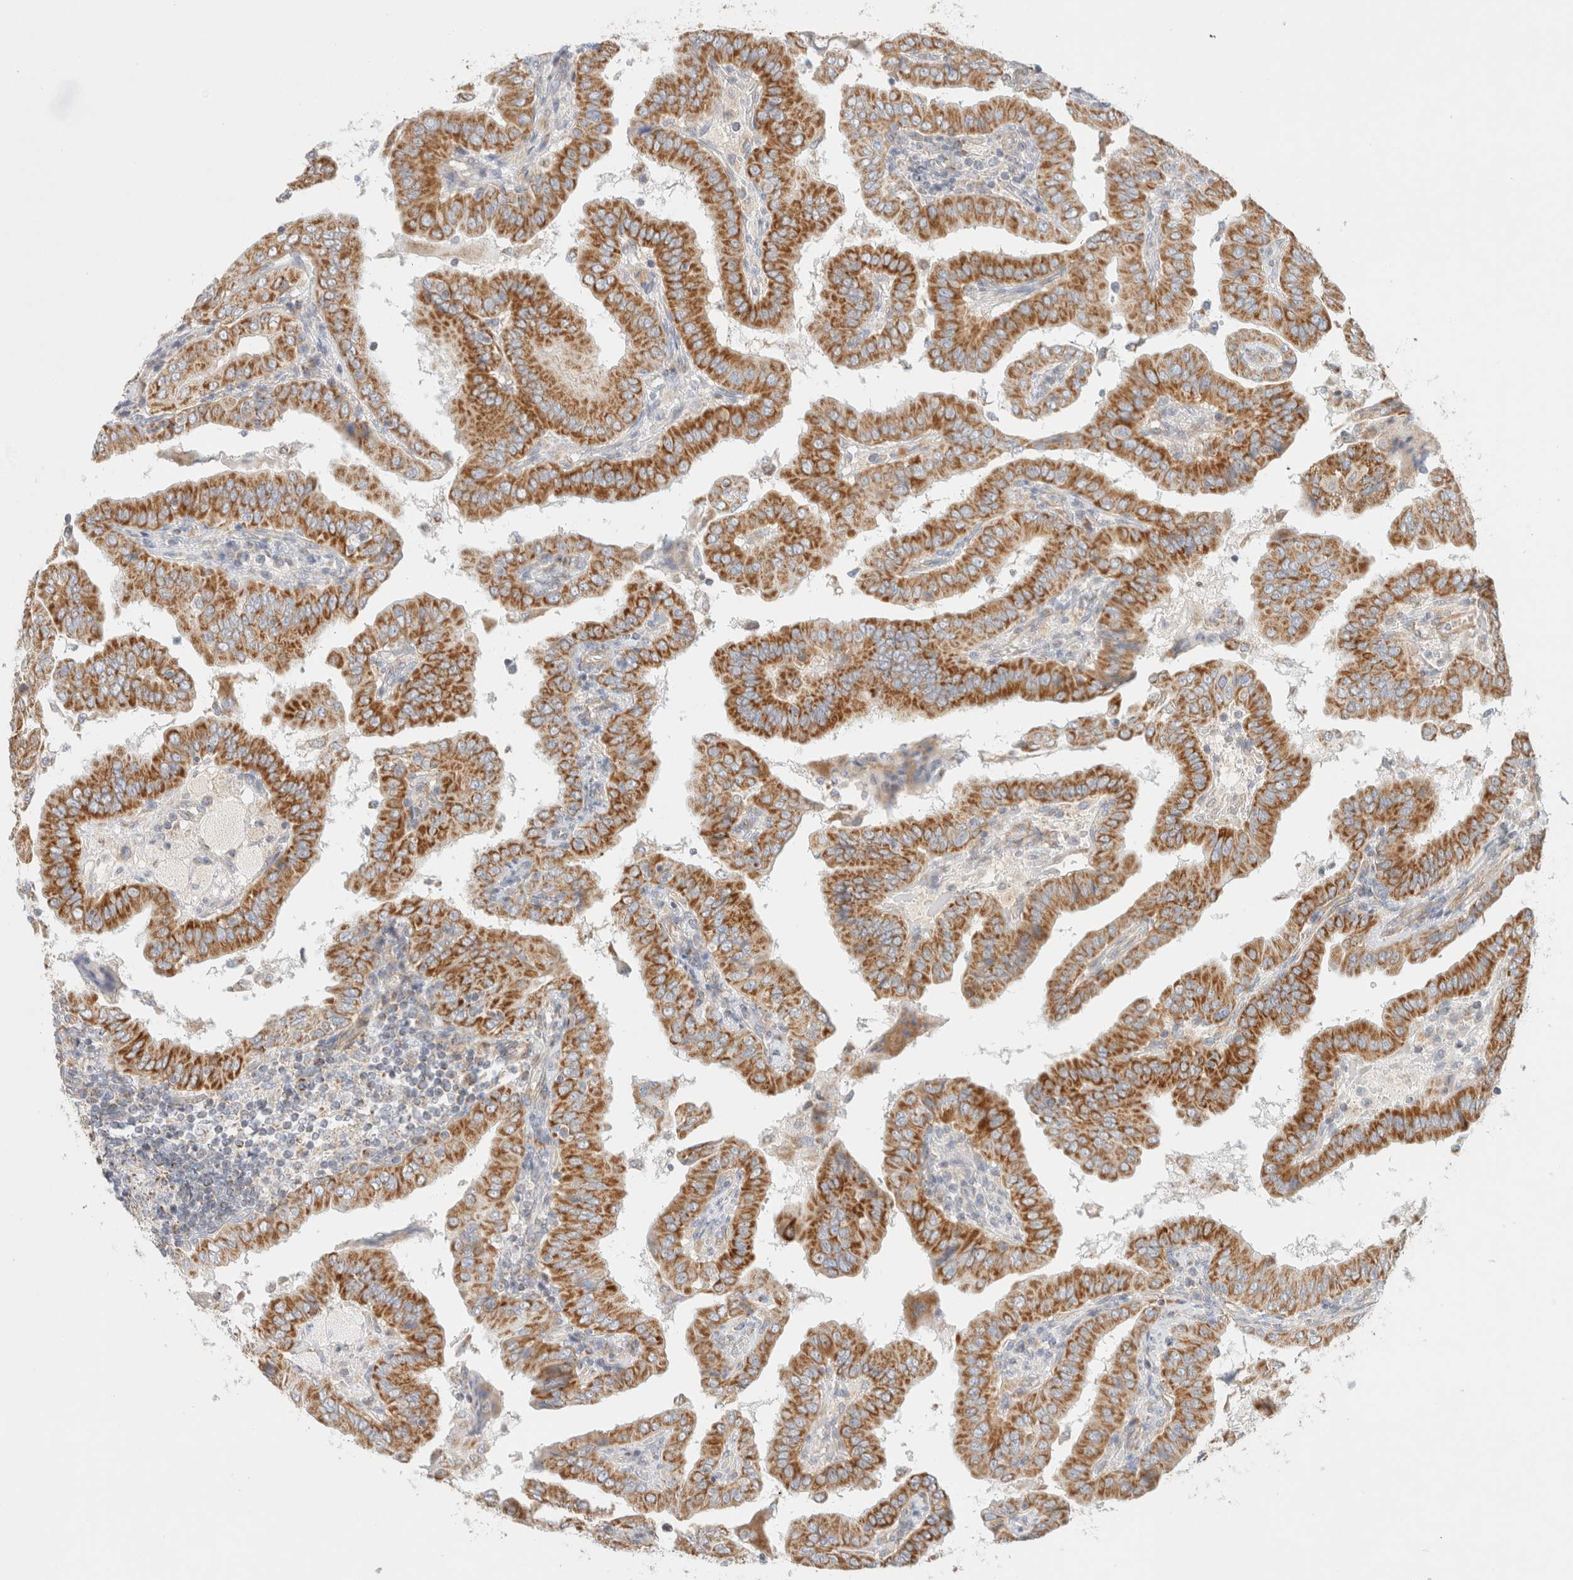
{"staining": {"intensity": "strong", "quantity": ">75%", "location": "cytoplasmic/membranous"}, "tissue": "thyroid cancer", "cell_type": "Tumor cells", "image_type": "cancer", "snomed": [{"axis": "morphology", "description": "Papillary adenocarcinoma, NOS"}, {"axis": "topography", "description": "Thyroid gland"}], "caption": "Immunohistochemistry (IHC) (DAB (3,3'-diaminobenzidine)) staining of thyroid cancer (papillary adenocarcinoma) displays strong cytoplasmic/membranous protein staining in approximately >75% of tumor cells. (Stains: DAB in brown, nuclei in blue, Microscopy: brightfield microscopy at high magnification).", "gene": "MRM3", "patient": {"sex": "male", "age": 33}}